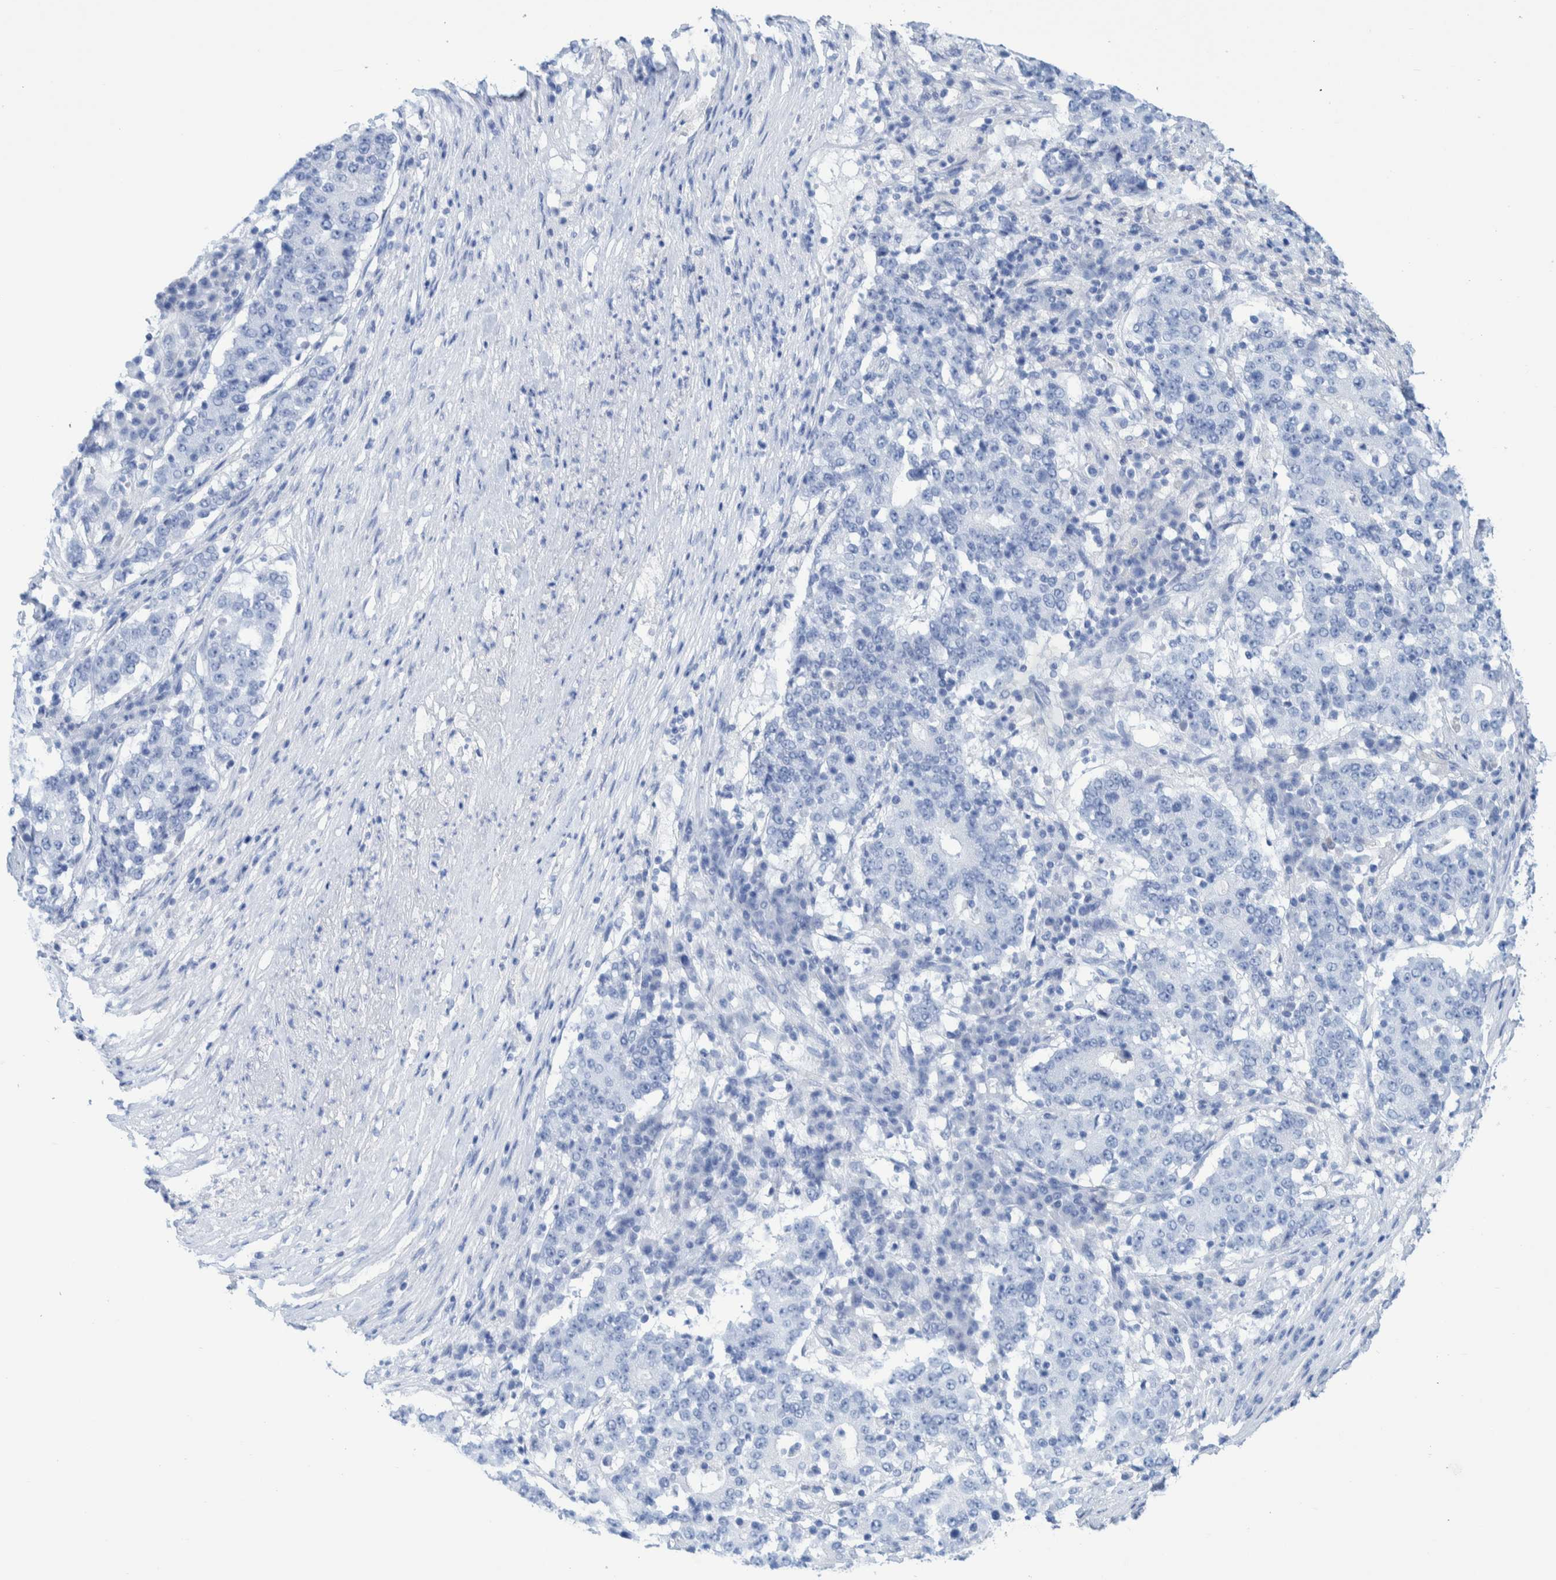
{"staining": {"intensity": "negative", "quantity": "none", "location": "none"}, "tissue": "stomach cancer", "cell_type": "Tumor cells", "image_type": "cancer", "snomed": [{"axis": "morphology", "description": "Adenocarcinoma, NOS"}, {"axis": "topography", "description": "Stomach"}], "caption": "This is a image of immunohistochemistry staining of stomach adenocarcinoma, which shows no staining in tumor cells. The staining is performed using DAB (3,3'-diaminobenzidine) brown chromogen with nuclei counter-stained in using hematoxylin.", "gene": "PERP", "patient": {"sex": "male", "age": 59}}